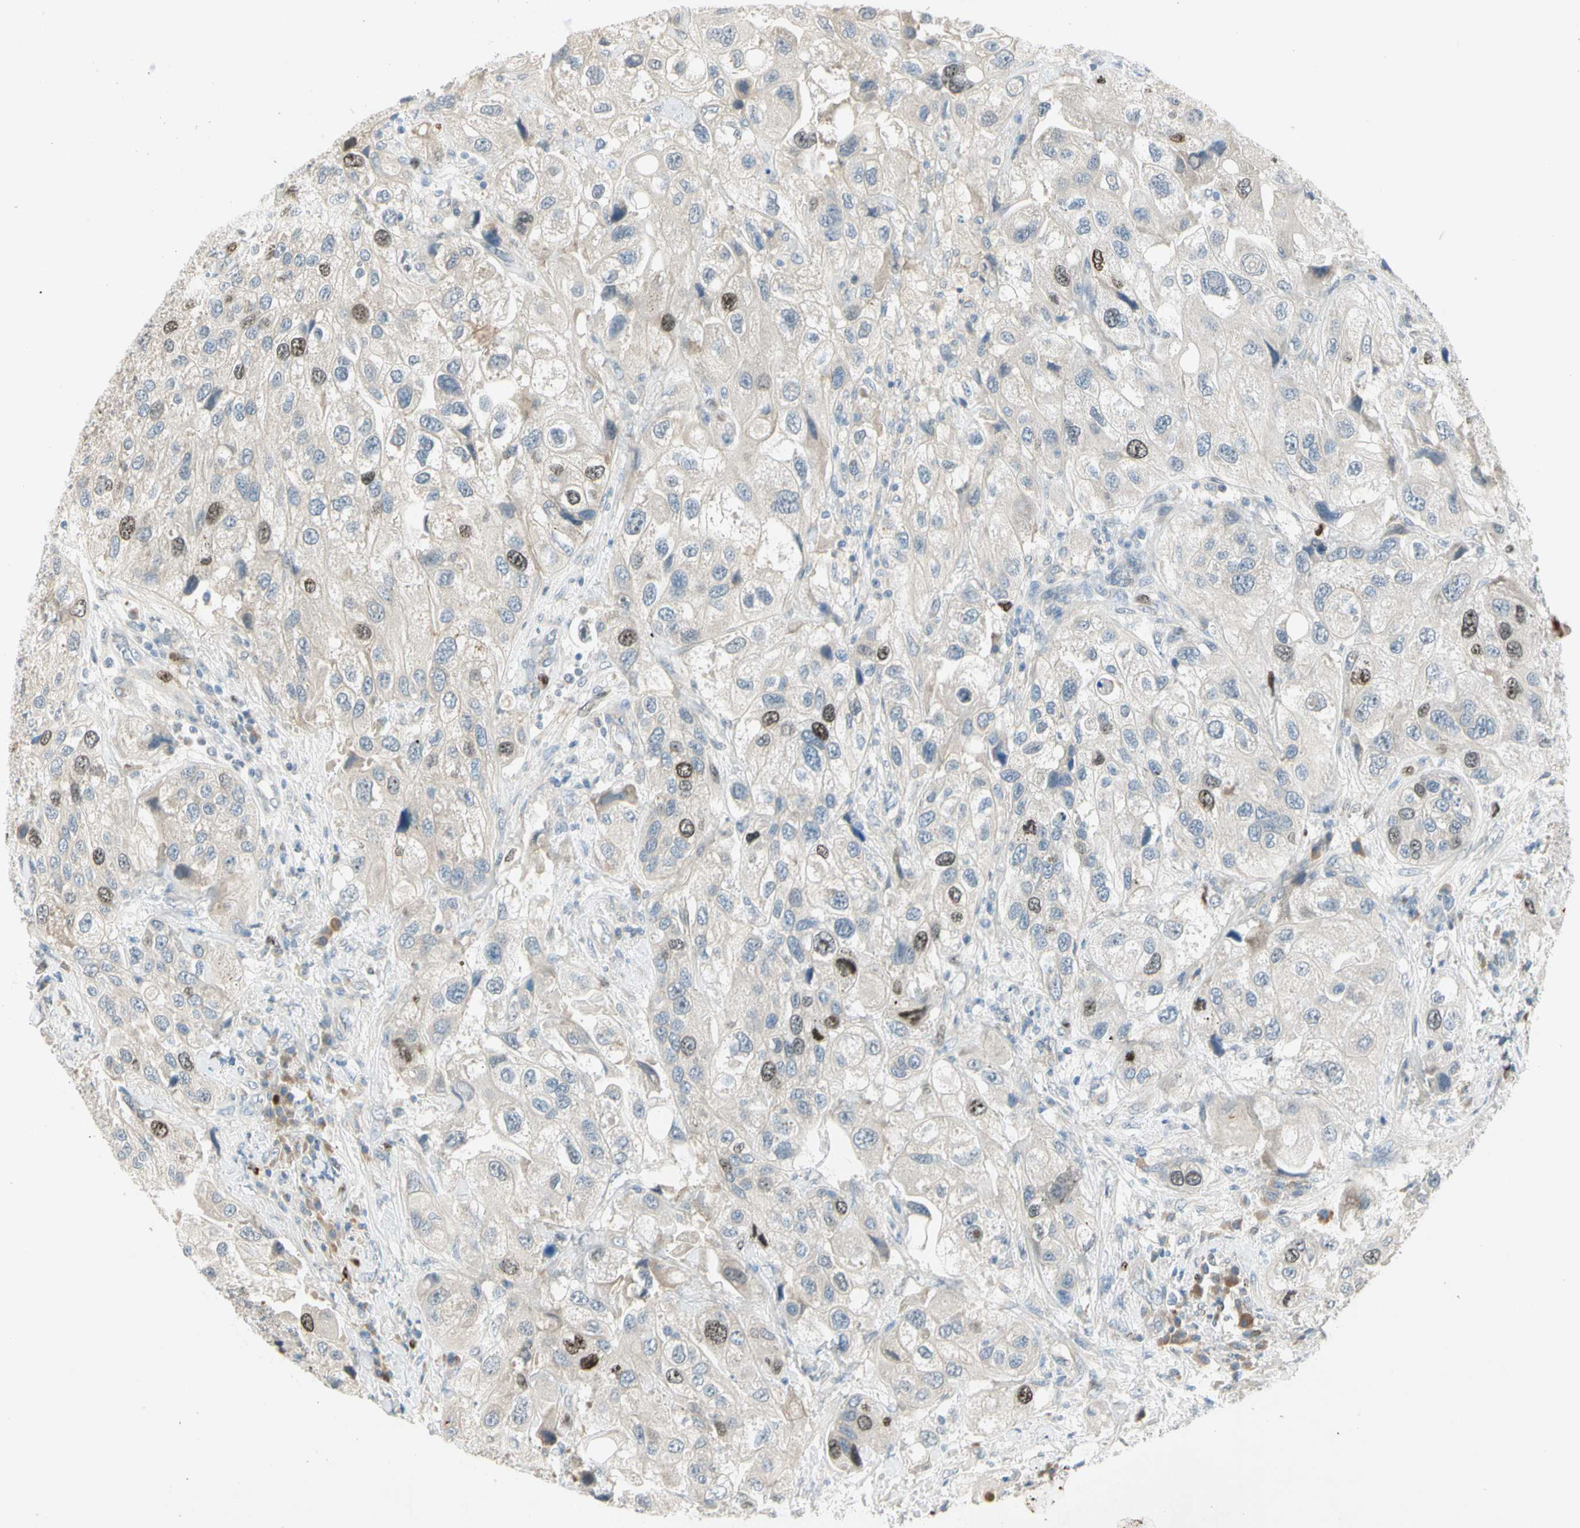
{"staining": {"intensity": "strong", "quantity": "<25%", "location": "nuclear"}, "tissue": "urothelial cancer", "cell_type": "Tumor cells", "image_type": "cancer", "snomed": [{"axis": "morphology", "description": "Urothelial carcinoma, High grade"}, {"axis": "topography", "description": "Urinary bladder"}], "caption": "High-grade urothelial carcinoma stained with immunohistochemistry exhibits strong nuclear positivity in about <25% of tumor cells.", "gene": "PITX1", "patient": {"sex": "female", "age": 64}}